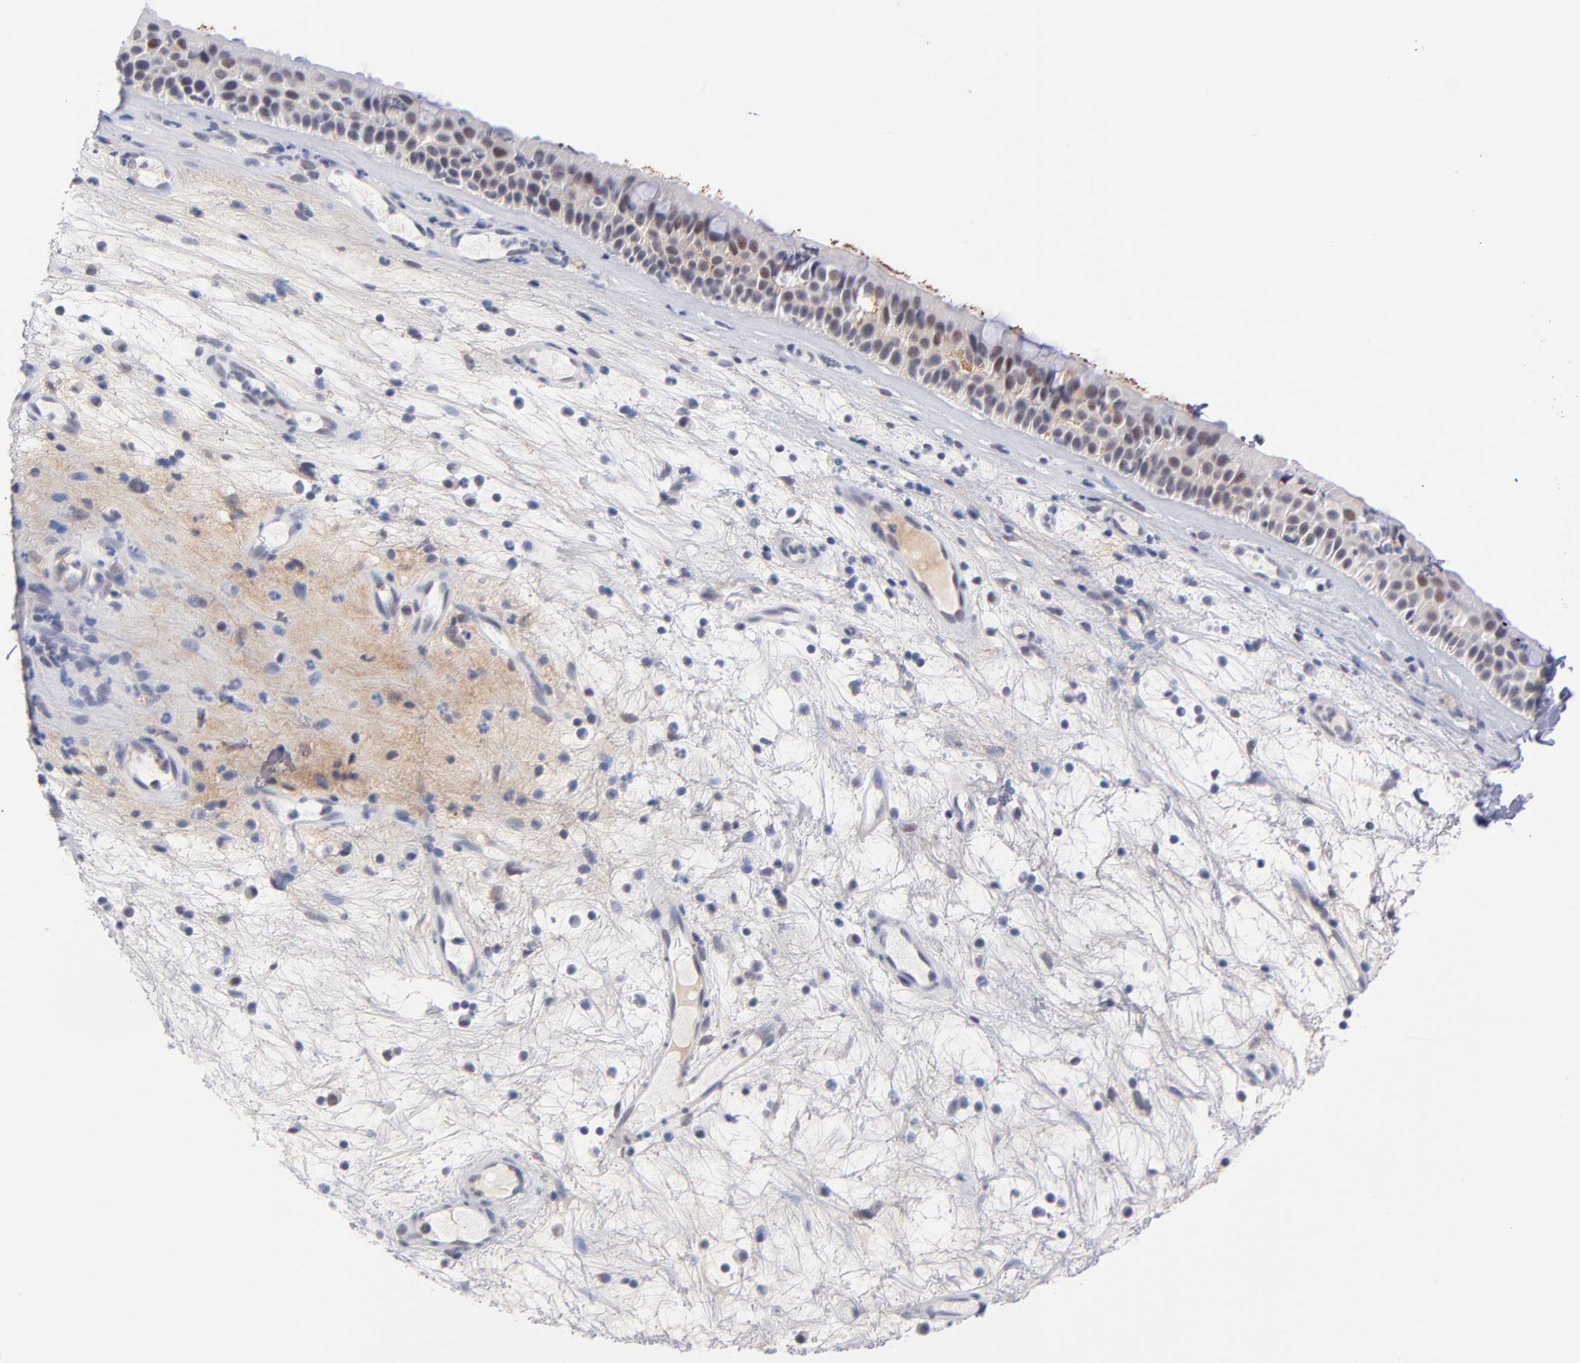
{"staining": {"intensity": "weak", "quantity": "<25%", "location": "nuclear"}, "tissue": "nasopharynx", "cell_type": "Respiratory epithelial cells", "image_type": "normal", "snomed": [{"axis": "morphology", "description": "Normal tissue, NOS"}, {"axis": "topography", "description": "Nasopharynx"}], "caption": "This is an immunohistochemistry photomicrograph of normal human nasopharynx. There is no staining in respiratory epithelial cells.", "gene": "WSB1", "patient": {"sex": "female", "age": 78}}